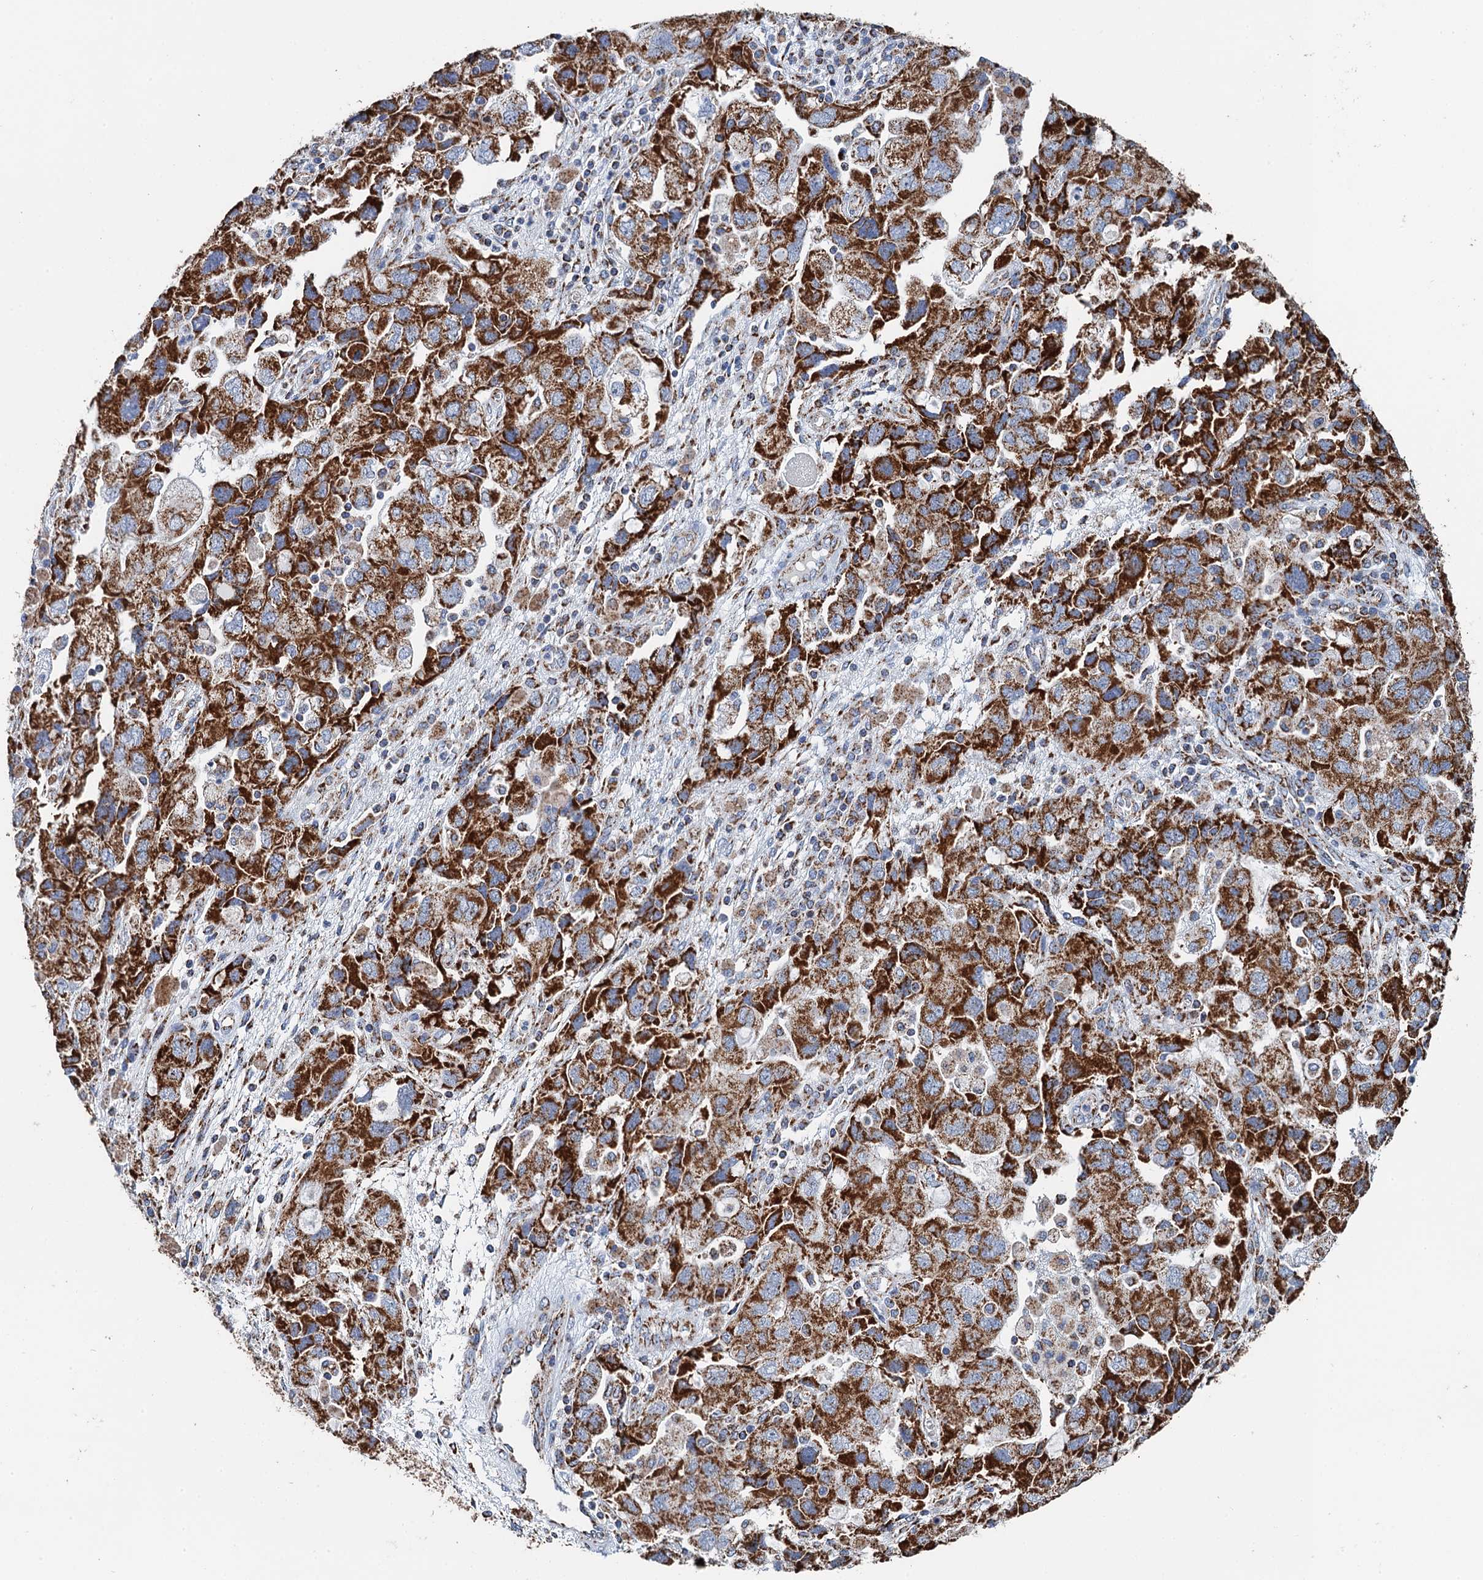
{"staining": {"intensity": "strong", "quantity": ">75%", "location": "cytoplasmic/membranous"}, "tissue": "ovarian cancer", "cell_type": "Tumor cells", "image_type": "cancer", "snomed": [{"axis": "morphology", "description": "Carcinoma, NOS"}, {"axis": "morphology", "description": "Cystadenocarcinoma, serous, NOS"}, {"axis": "topography", "description": "Ovary"}], "caption": "Ovarian serous cystadenocarcinoma stained for a protein (brown) exhibits strong cytoplasmic/membranous positive staining in approximately >75% of tumor cells.", "gene": "IVD", "patient": {"sex": "female", "age": 69}}